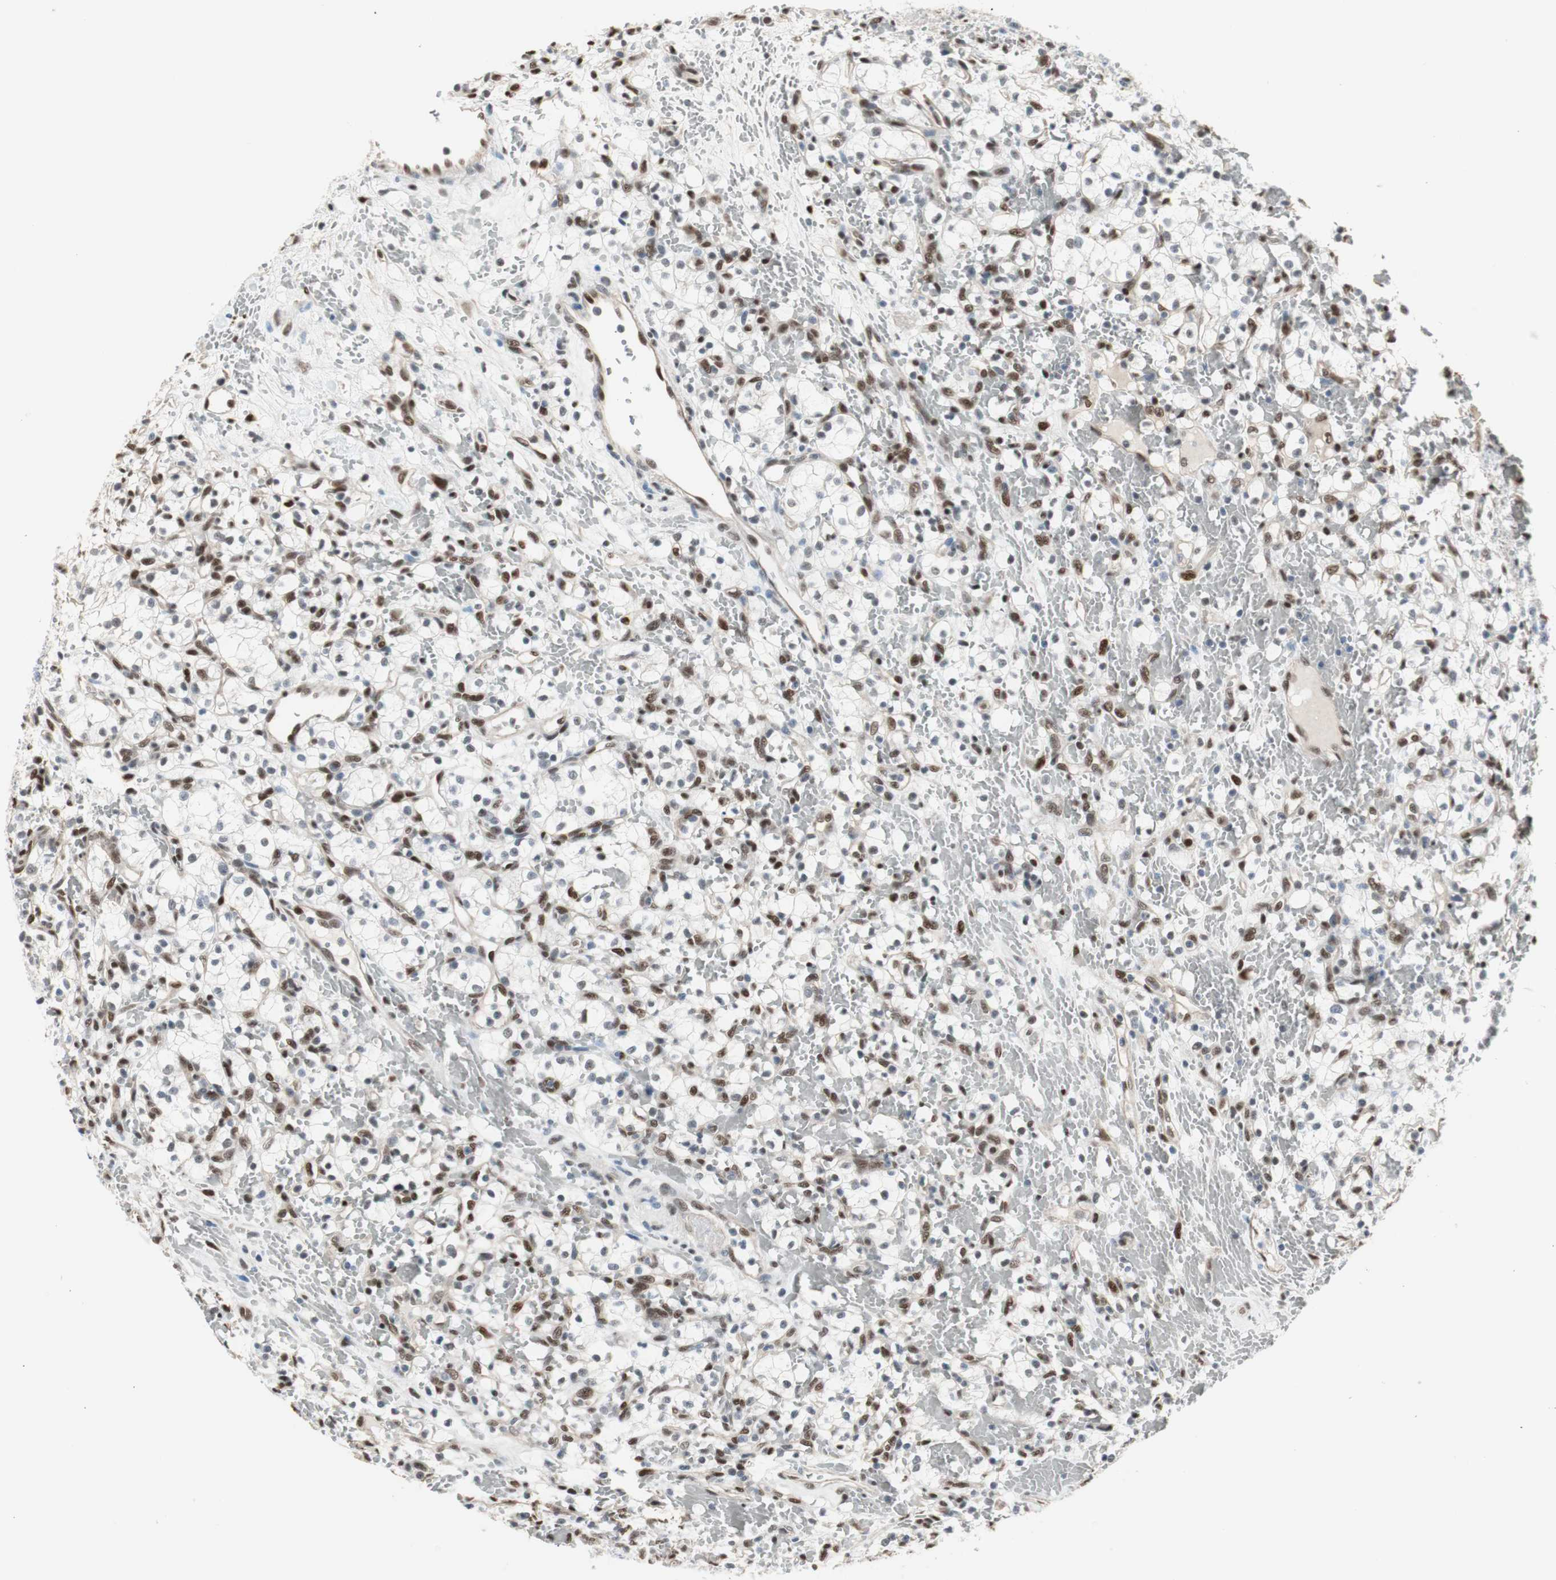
{"staining": {"intensity": "moderate", "quantity": ">75%", "location": "nuclear"}, "tissue": "renal cancer", "cell_type": "Tumor cells", "image_type": "cancer", "snomed": [{"axis": "morphology", "description": "Adenocarcinoma, NOS"}, {"axis": "topography", "description": "Kidney"}], "caption": "Tumor cells show medium levels of moderate nuclear staining in about >75% of cells in renal cancer (adenocarcinoma).", "gene": "PML", "patient": {"sex": "female", "age": 60}}